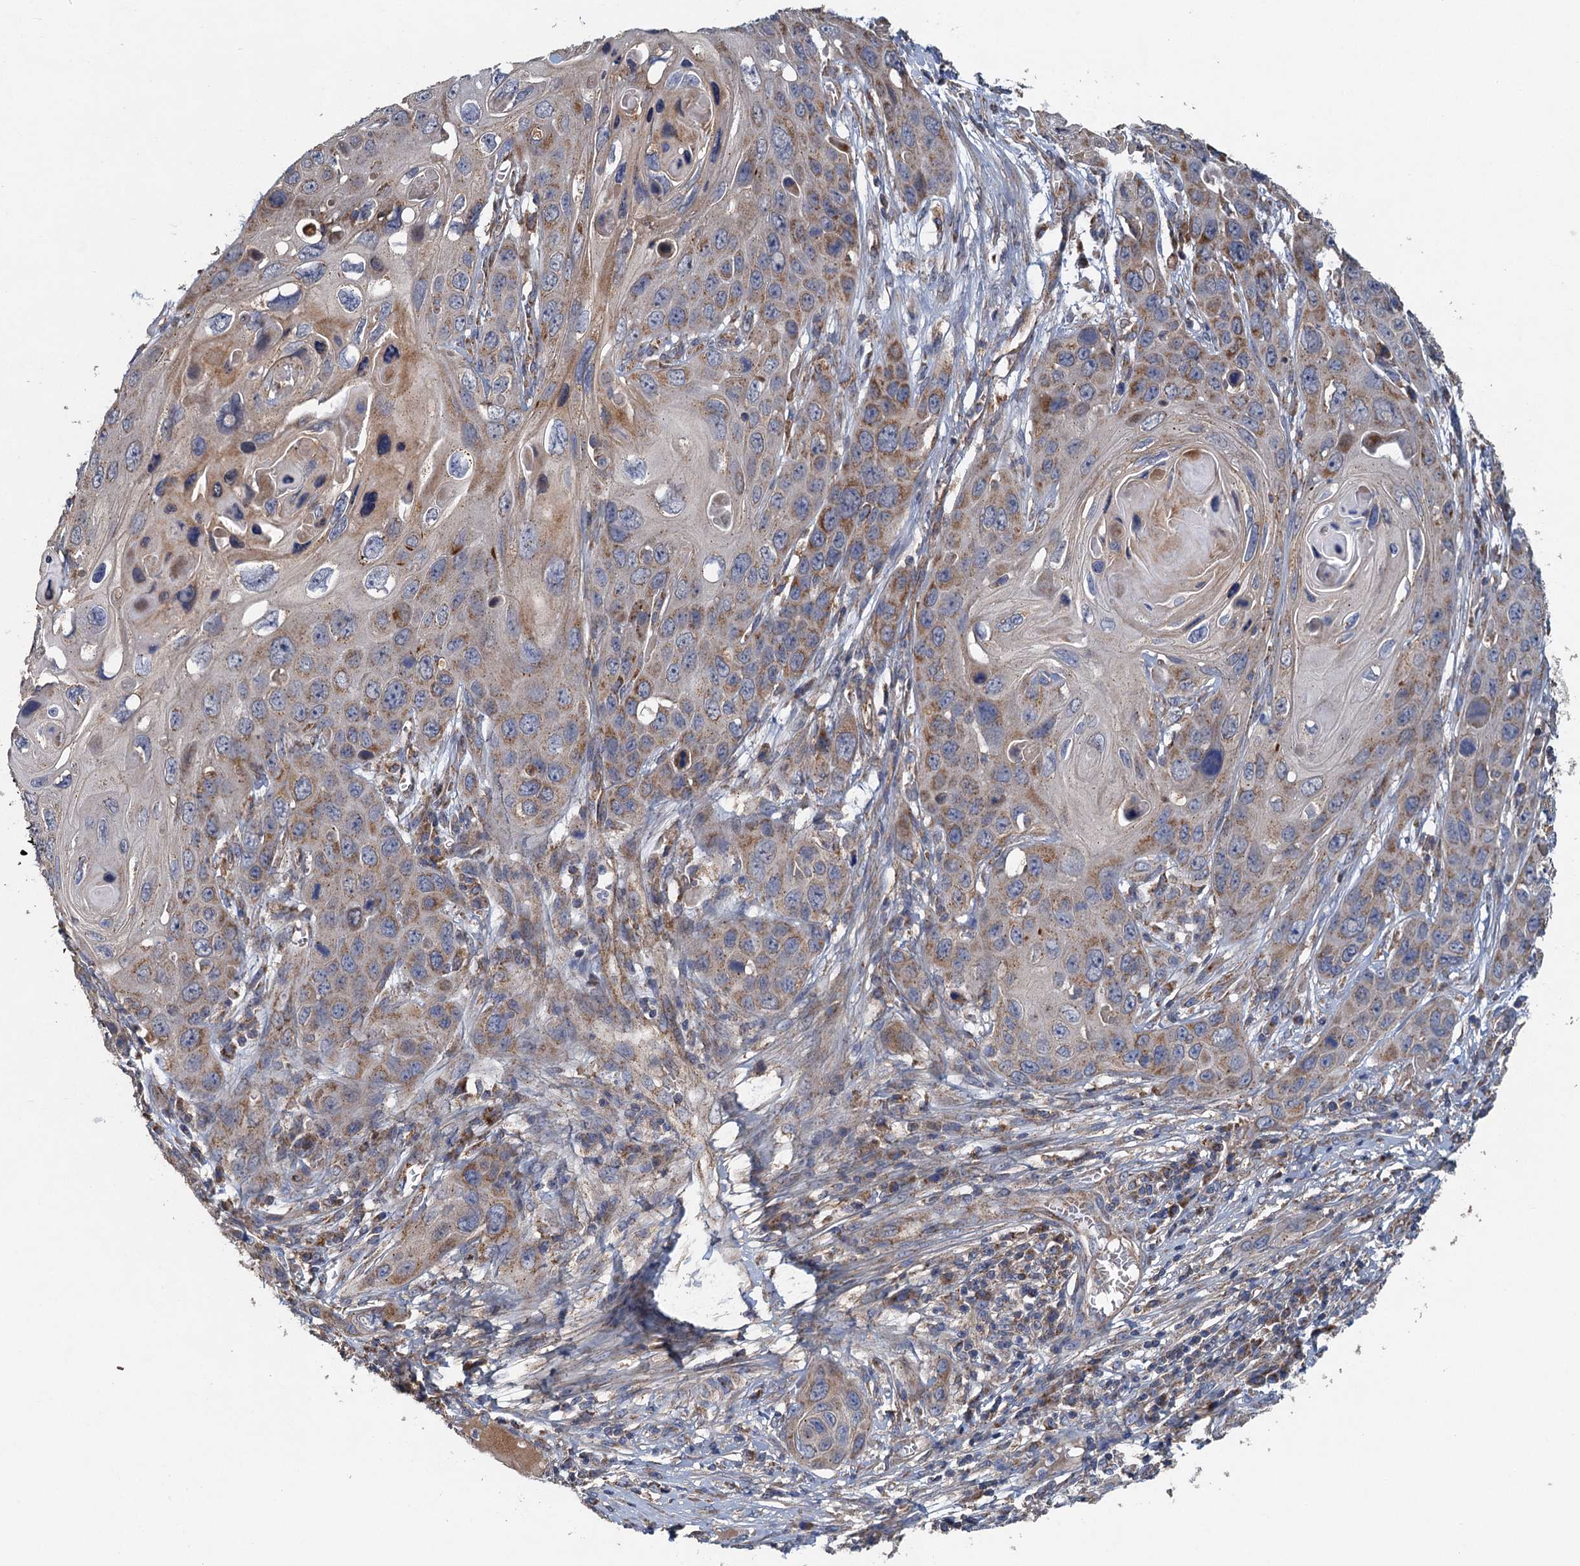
{"staining": {"intensity": "moderate", "quantity": ">75%", "location": "cytoplasmic/membranous"}, "tissue": "skin cancer", "cell_type": "Tumor cells", "image_type": "cancer", "snomed": [{"axis": "morphology", "description": "Squamous cell carcinoma, NOS"}, {"axis": "topography", "description": "Skin"}], "caption": "Tumor cells exhibit medium levels of moderate cytoplasmic/membranous staining in approximately >75% of cells in squamous cell carcinoma (skin).", "gene": "BCS1L", "patient": {"sex": "male", "age": 55}}